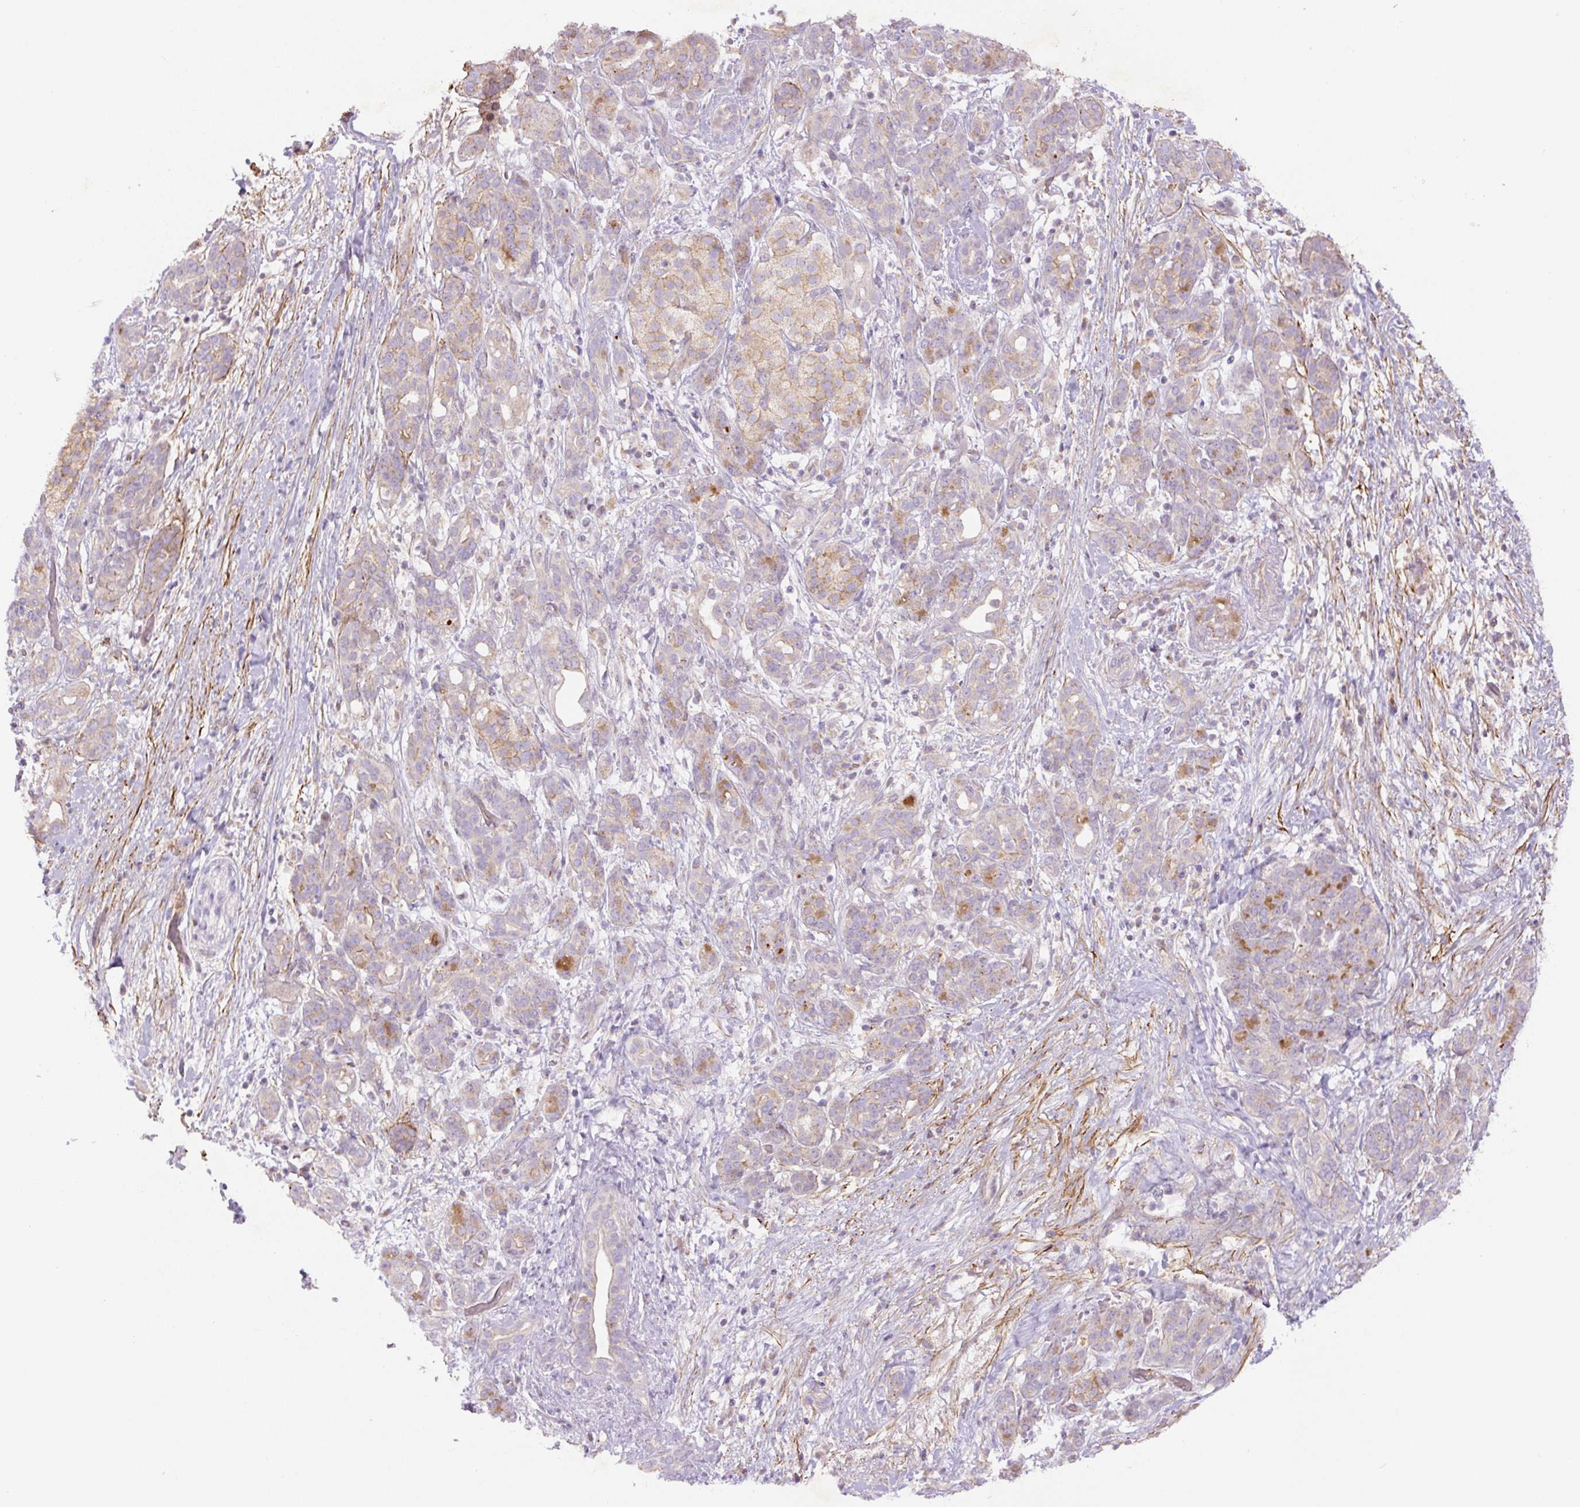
{"staining": {"intensity": "weak", "quantity": "<25%", "location": "cytoplasmic/membranous"}, "tissue": "pancreatic cancer", "cell_type": "Tumor cells", "image_type": "cancer", "snomed": [{"axis": "morphology", "description": "Adenocarcinoma, NOS"}, {"axis": "topography", "description": "Pancreas"}], "caption": "An image of human pancreatic adenocarcinoma is negative for staining in tumor cells.", "gene": "CCNI2", "patient": {"sex": "male", "age": 44}}